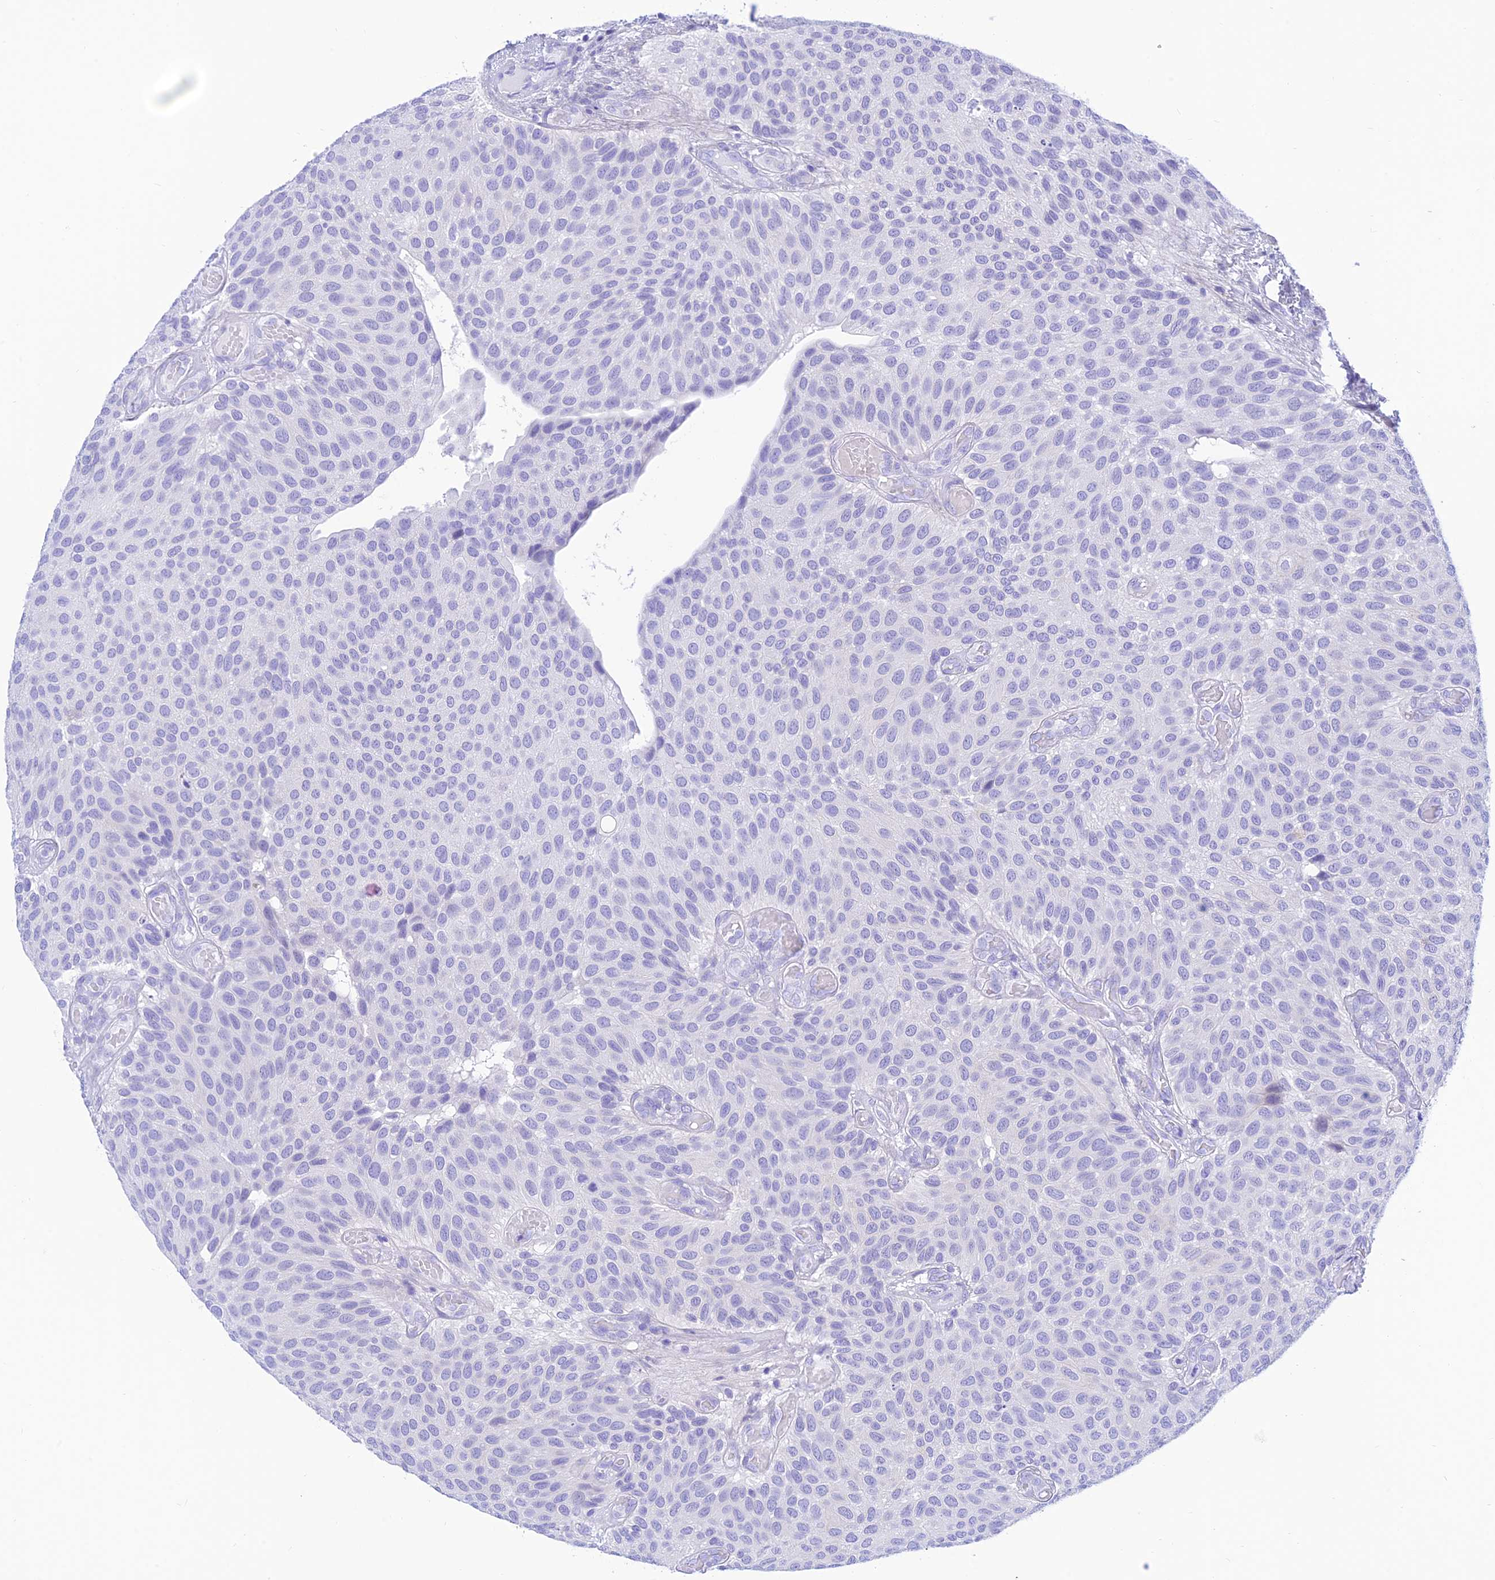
{"staining": {"intensity": "negative", "quantity": "none", "location": "none"}, "tissue": "urothelial cancer", "cell_type": "Tumor cells", "image_type": "cancer", "snomed": [{"axis": "morphology", "description": "Urothelial carcinoma, Low grade"}, {"axis": "topography", "description": "Urinary bladder"}], "caption": "High magnification brightfield microscopy of urothelial cancer stained with DAB (brown) and counterstained with hematoxylin (blue): tumor cells show no significant staining.", "gene": "PRNP", "patient": {"sex": "male", "age": 89}}